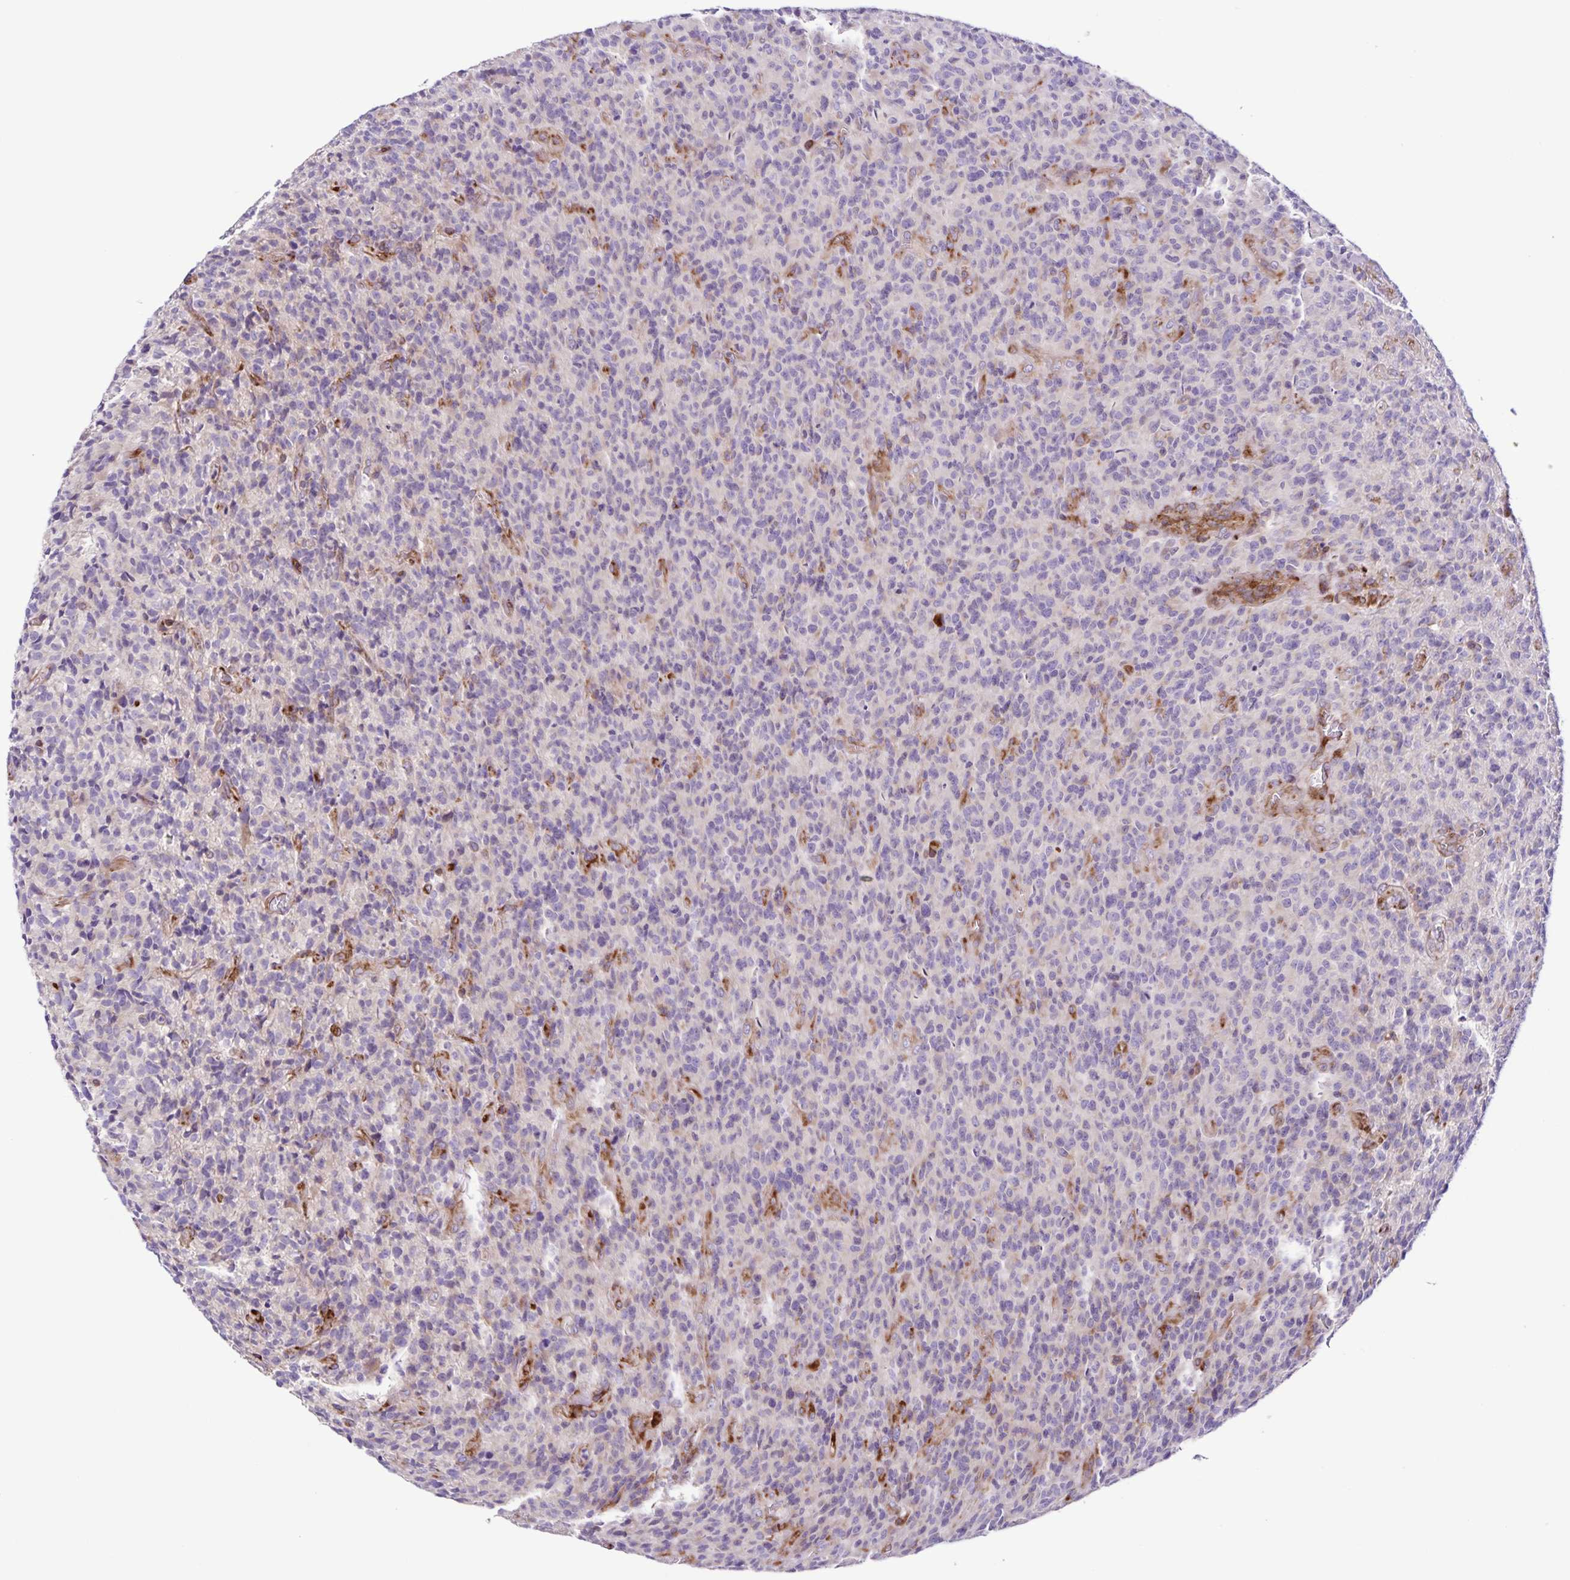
{"staining": {"intensity": "negative", "quantity": "none", "location": "none"}, "tissue": "glioma", "cell_type": "Tumor cells", "image_type": "cancer", "snomed": [{"axis": "morphology", "description": "Glioma, malignant, High grade"}, {"axis": "topography", "description": "Brain"}], "caption": "A high-resolution micrograph shows IHC staining of glioma, which demonstrates no significant positivity in tumor cells.", "gene": "OSBPL5", "patient": {"sex": "male", "age": 76}}